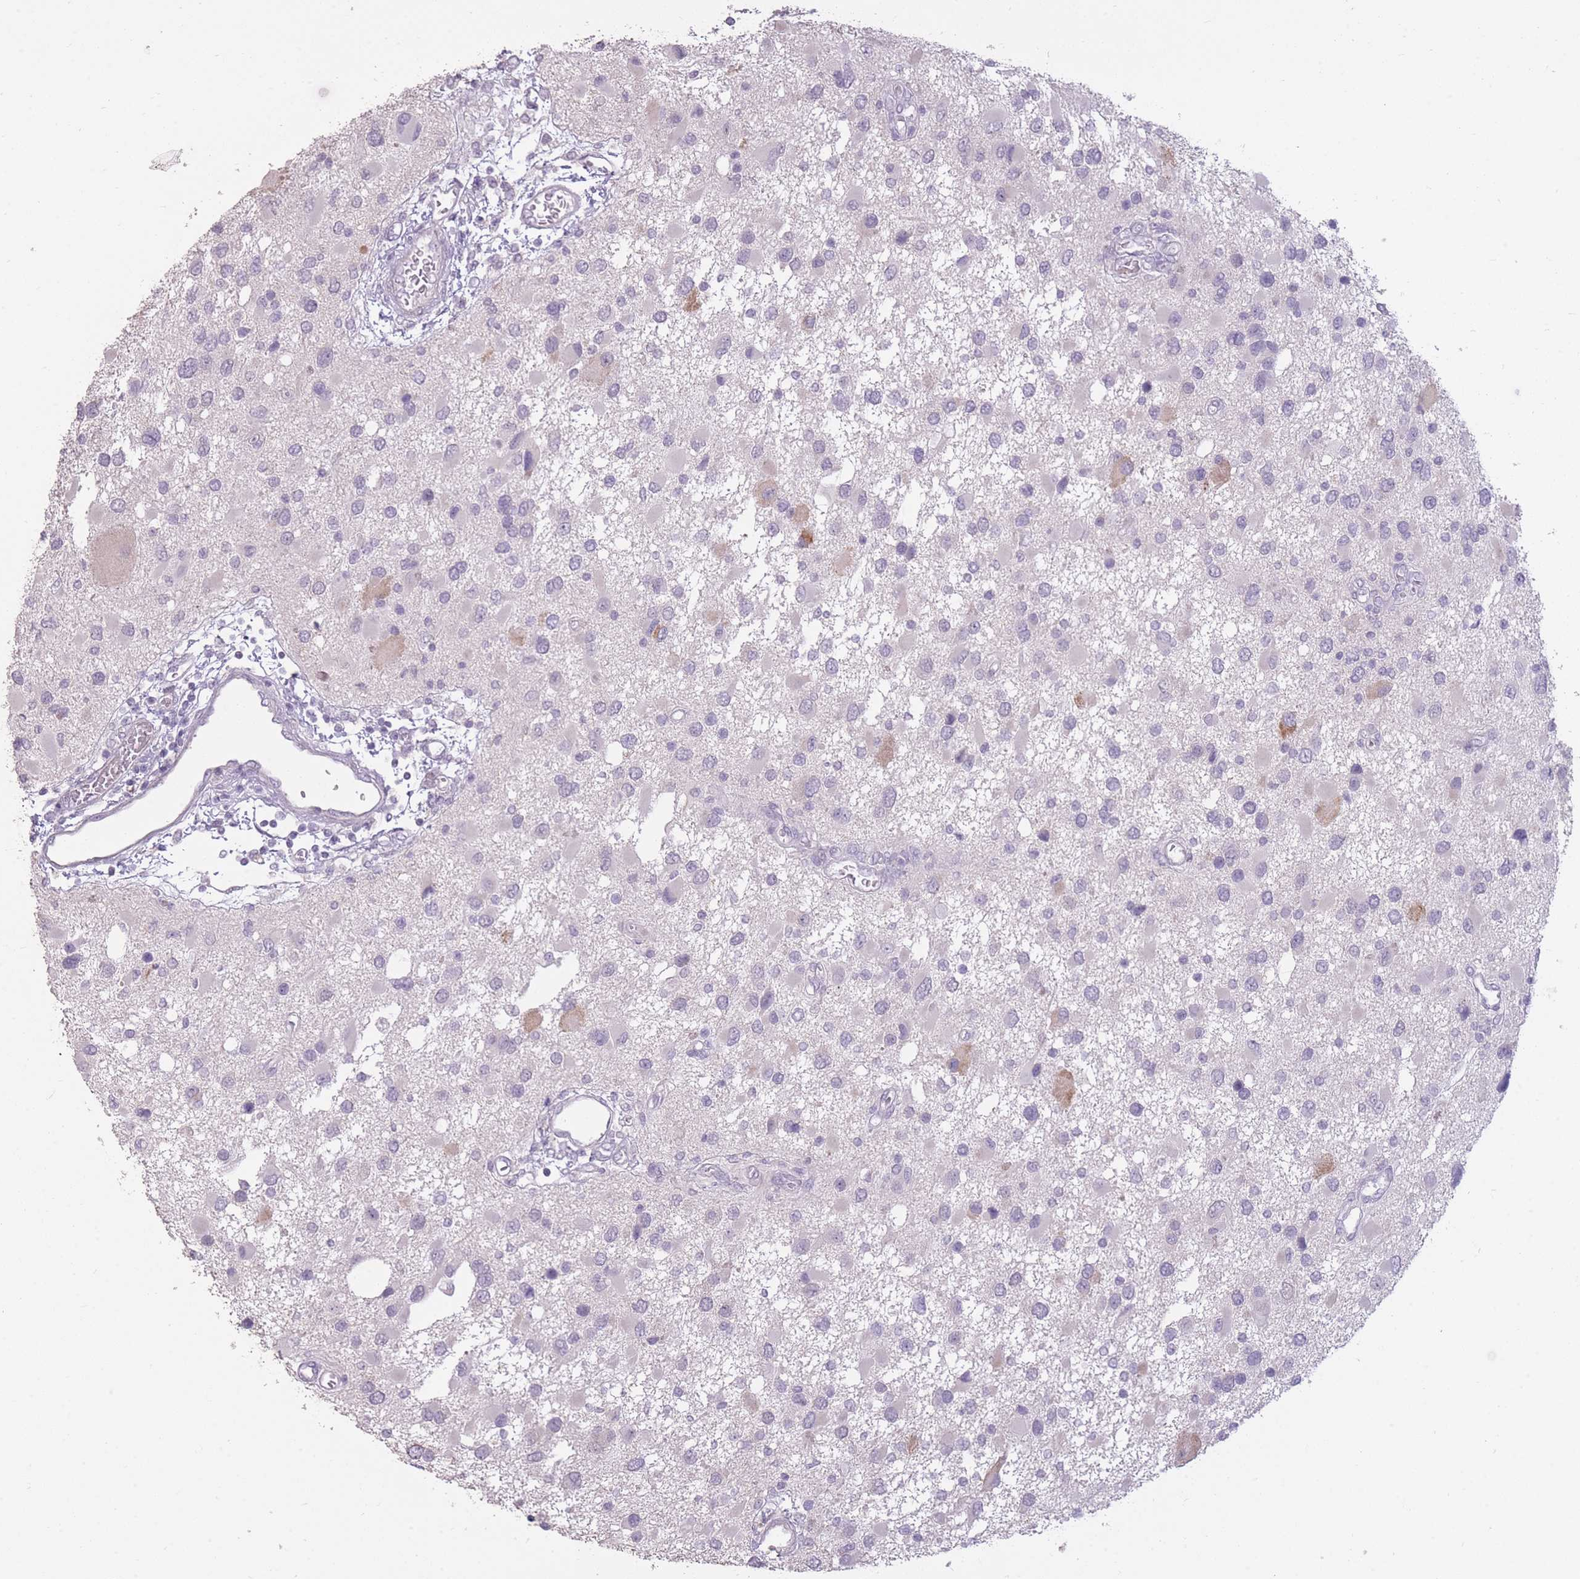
{"staining": {"intensity": "weak", "quantity": "<25%", "location": "cytoplasmic/membranous"}, "tissue": "glioma", "cell_type": "Tumor cells", "image_type": "cancer", "snomed": [{"axis": "morphology", "description": "Glioma, malignant, High grade"}, {"axis": "topography", "description": "Brain"}], "caption": "DAB immunohistochemical staining of malignant glioma (high-grade) demonstrates no significant expression in tumor cells.", "gene": "ZBTB24", "patient": {"sex": "male", "age": 53}}